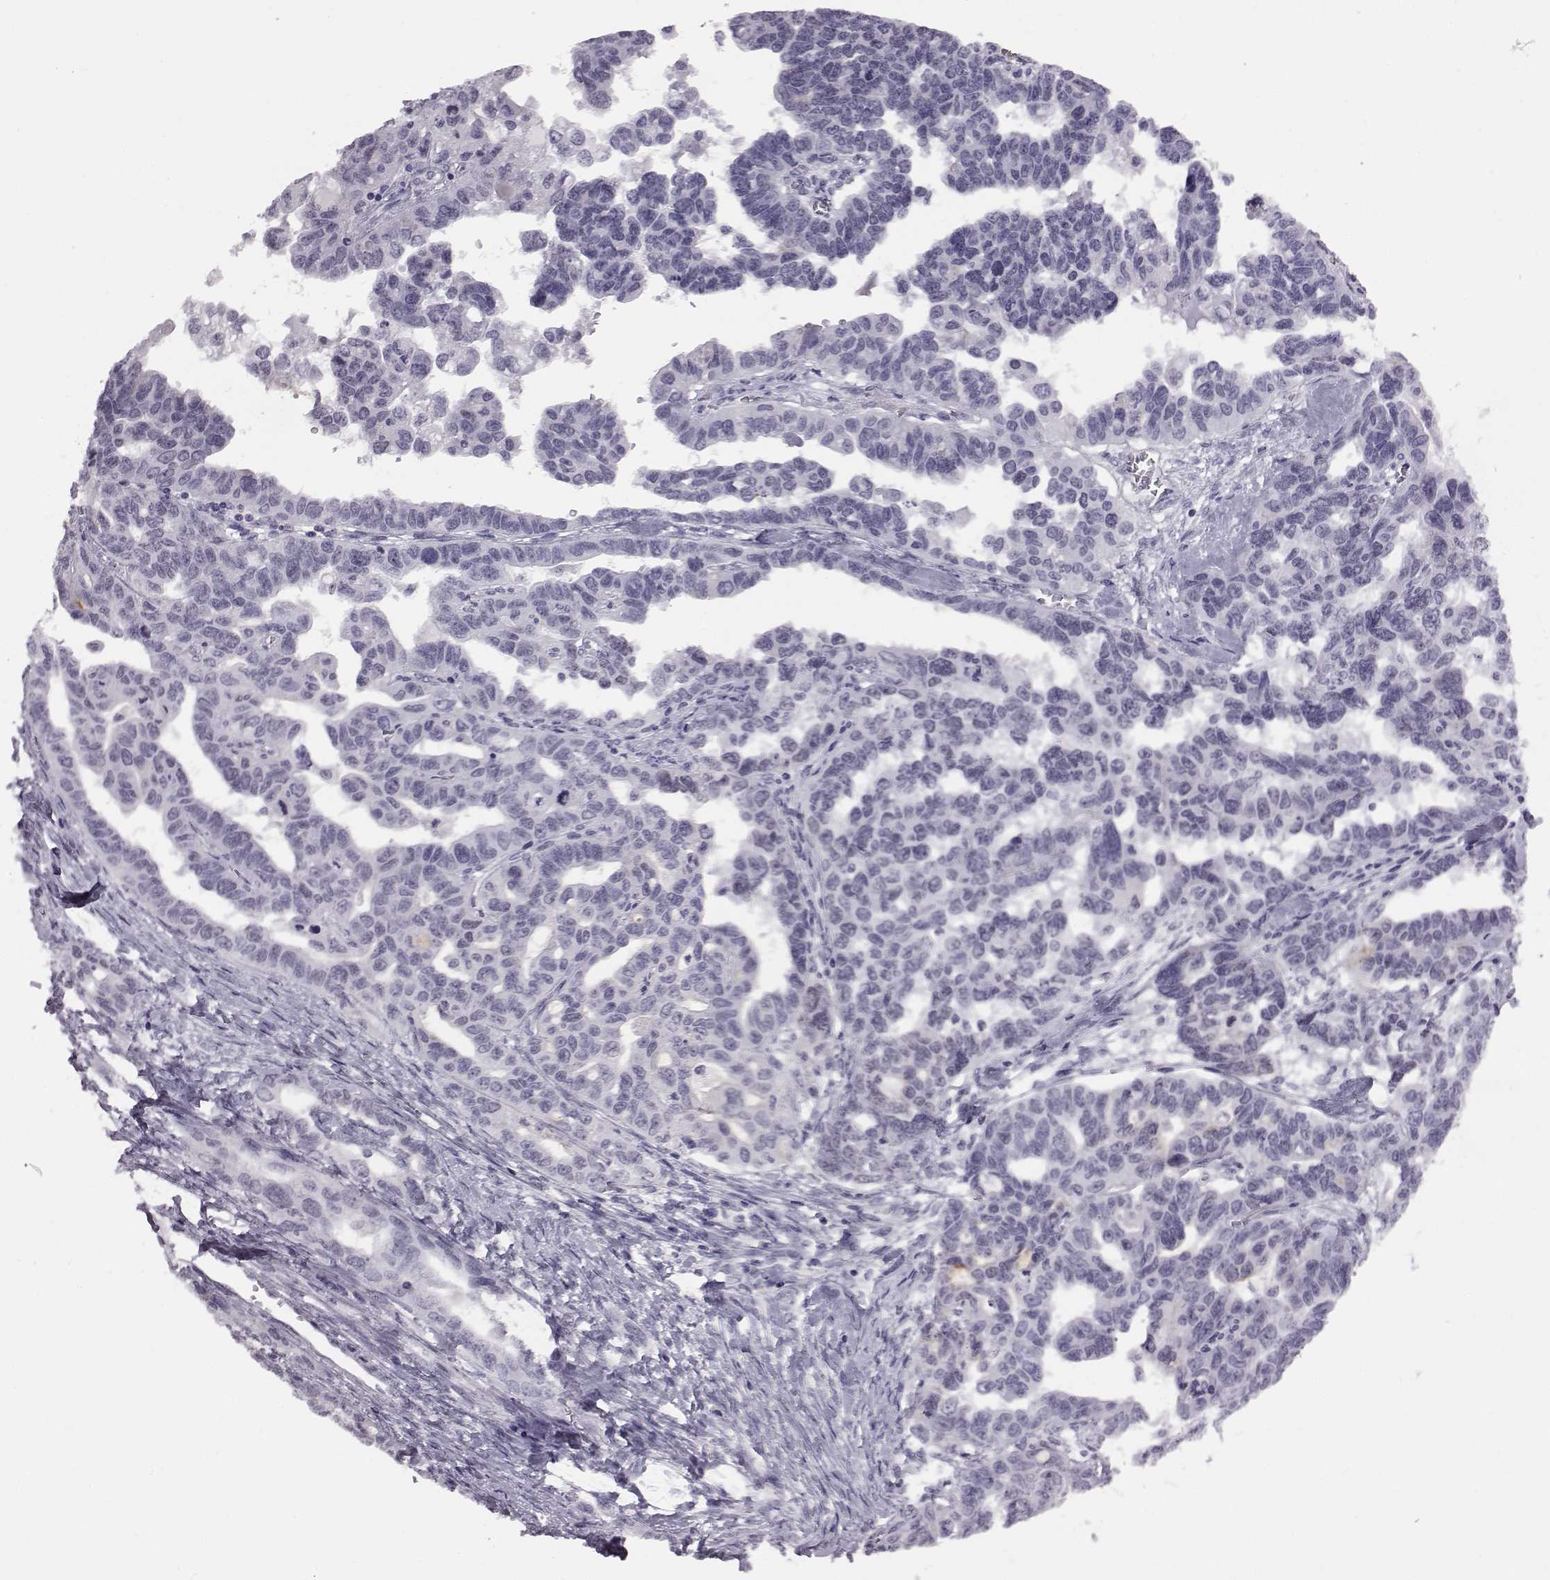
{"staining": {"intensity": "negative", "quantity": "none", "location": "none"}, "tissue": "ovarian cancer", "cell_type": "Tumor cells", "image_type": "cancer", "snomed": [{"axis": "morphology", "description": "Cystadenocarcinoma, serous, NOS"}, {"axis": "topography", "description": "Ovary"}], "caption": "A micrograph of serous cystadenocarcinoma (ovarian) stained for a protein displays no brown staining in tumor cells.", "gene": "ADGRG2", "patient": {"sex": "female", "age": 69}}